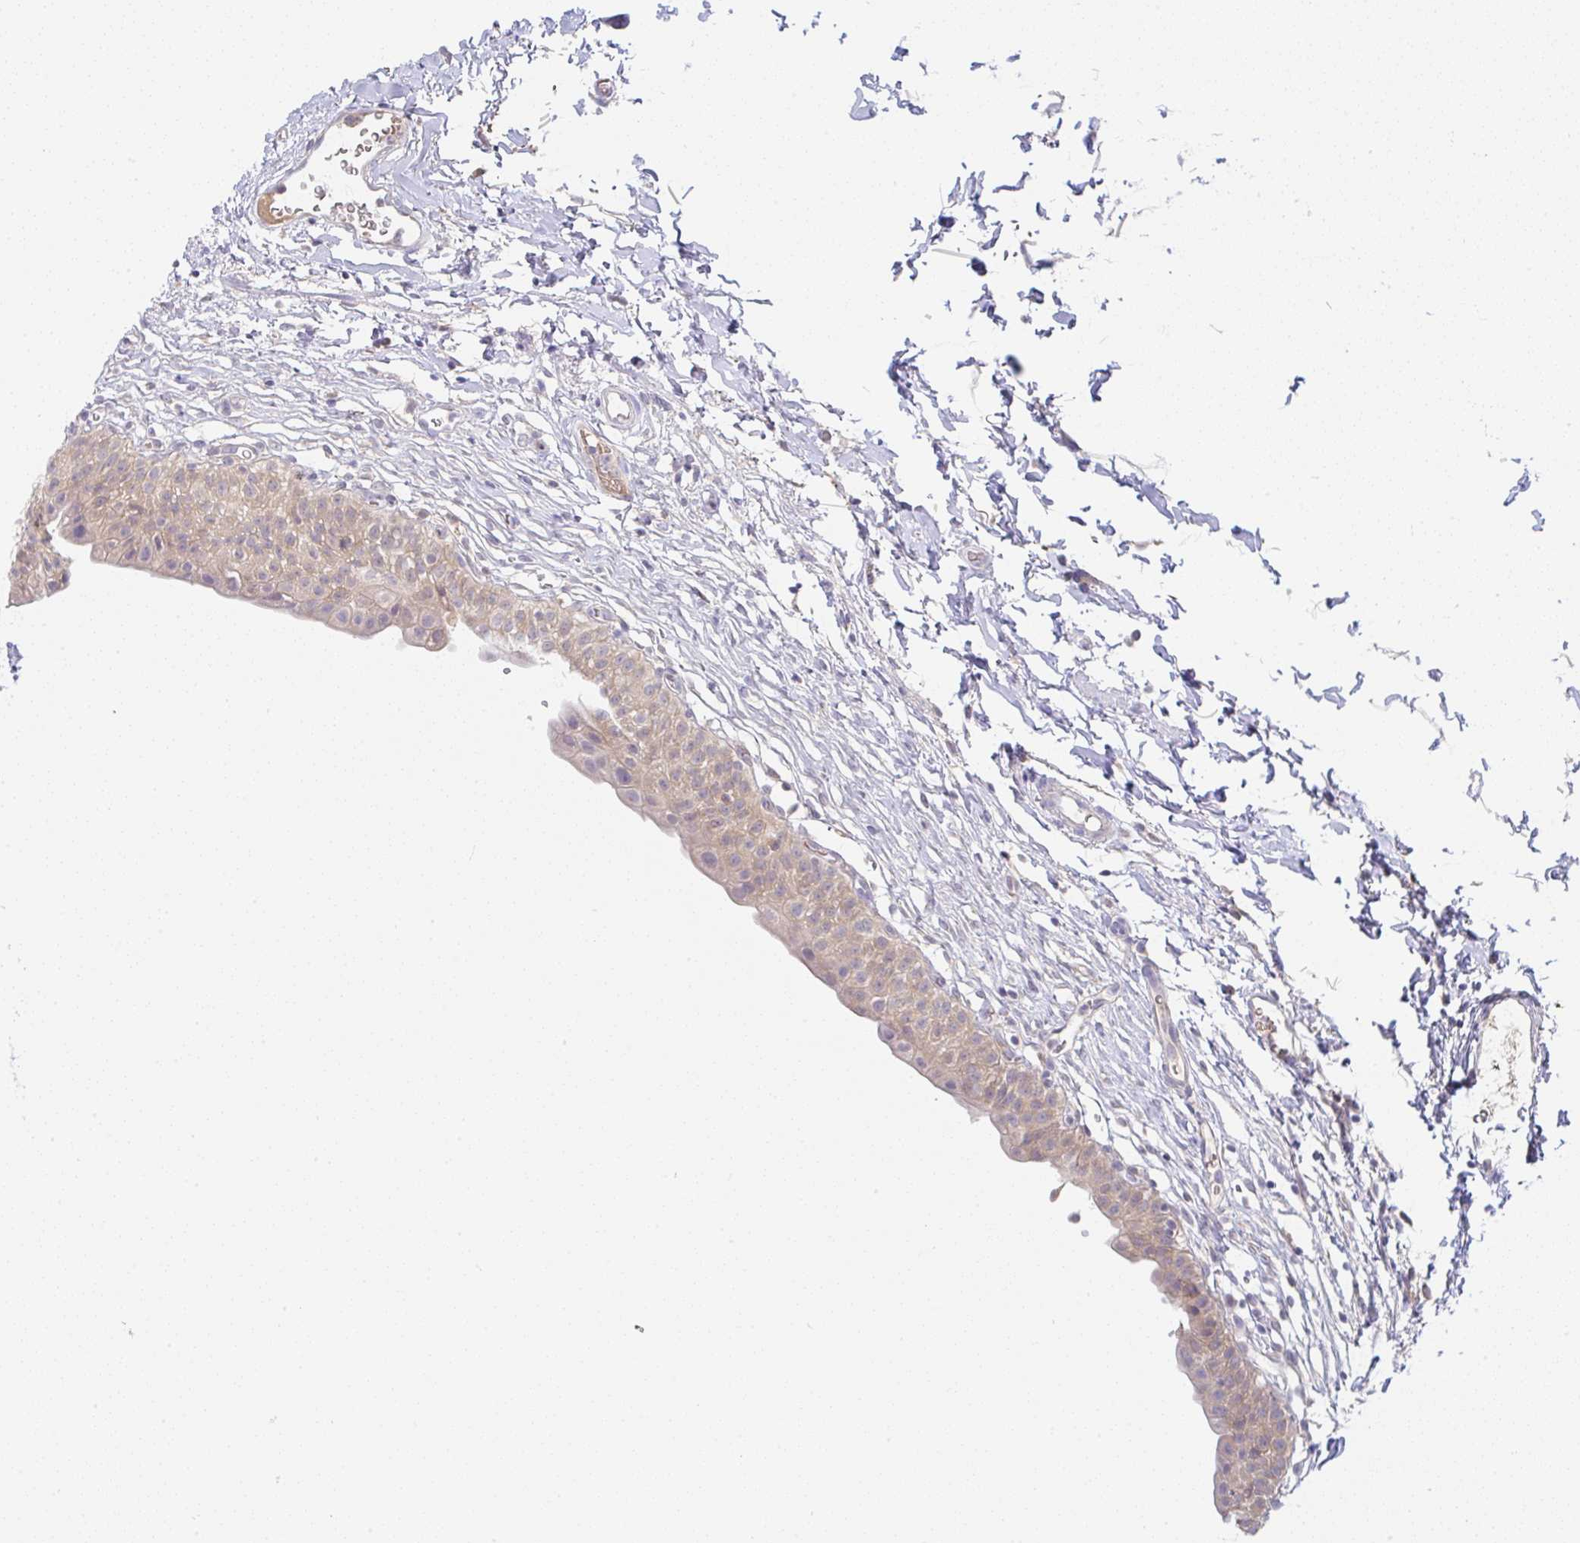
{"staining": {"intensity": "moderate", "quantity": "25%-75%", "location": "cytoplasmic/membranous"}, "tissue": "urinary bladder", "cell_type": "Urothelial cells", "image_type": "normal", "snomed": [{"axis": "morphology", "description": "Normal tissue, NOS"}, {"axis": "topography", "description": "Urinary bladder"}, {"axis": "topography", "description": "Peripheral nerve tissue"}], "caption": "Immunohistochemical staining of normal human urinary bladder reveals moderate cytoplasmic/membranous protein expression in approximately 25%-75% of urothelial cells. (brown staining indicates protein expression, while blue staining denotes nuclei).", "gene": "DERL2", "patient": {"sex": "male", "age": 55}}